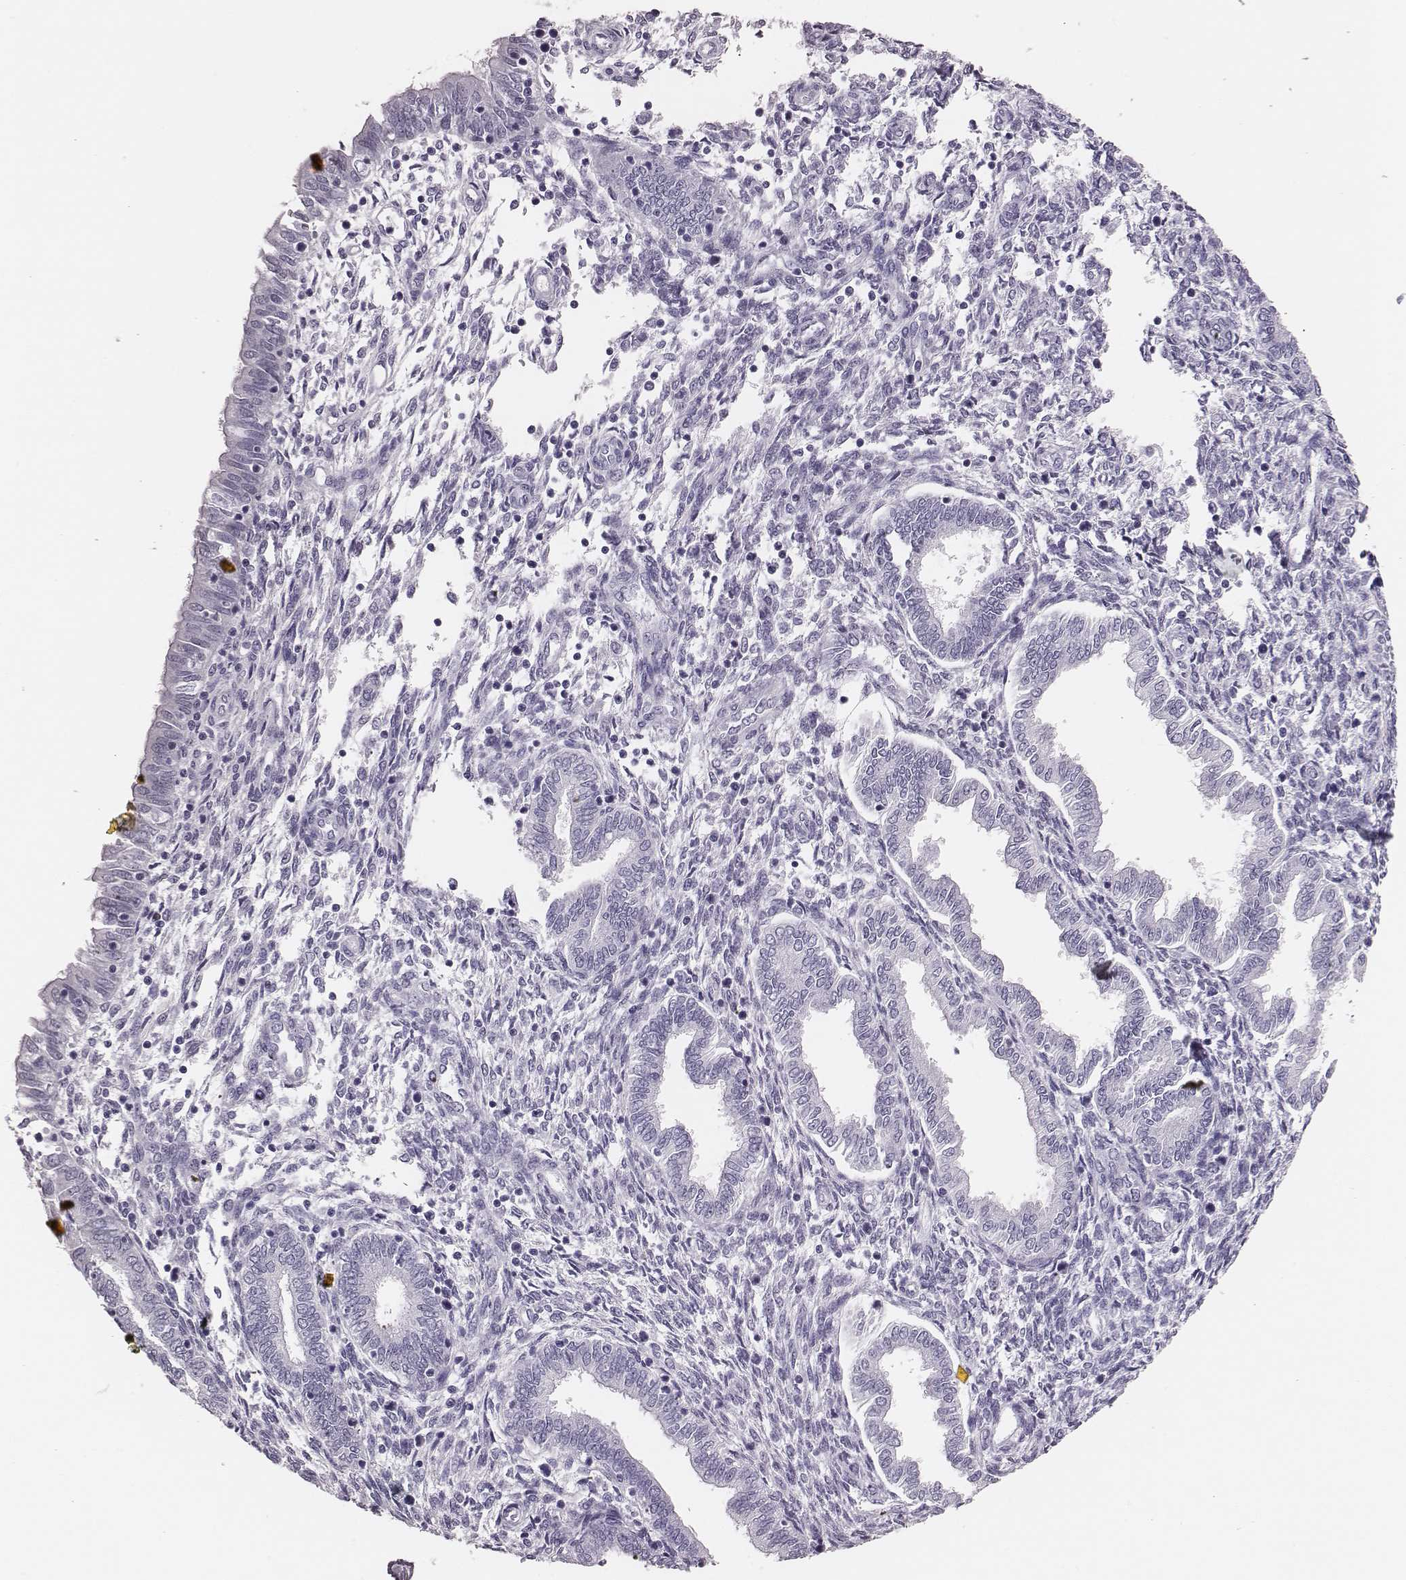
{"staining": {"intensity": "negative", "quantity": "none", "location": "none"}, "tissue": "endometrium", "cell_type": "Cells in endometrial stroma", "image_type": "normal", "snomed": [{"axis": "morphology", "description": "Normal tissue, NOS"}, {"axis": "topography", "description": "Endometrium"}], "caption": "Immunohistochemistry (IHC) of normal human endometrium displays no staining in cells in endometrial stroma. Nuclei are stained in blue.", "gene": "H1", "patient": {"sex": "female", "age": 42}}